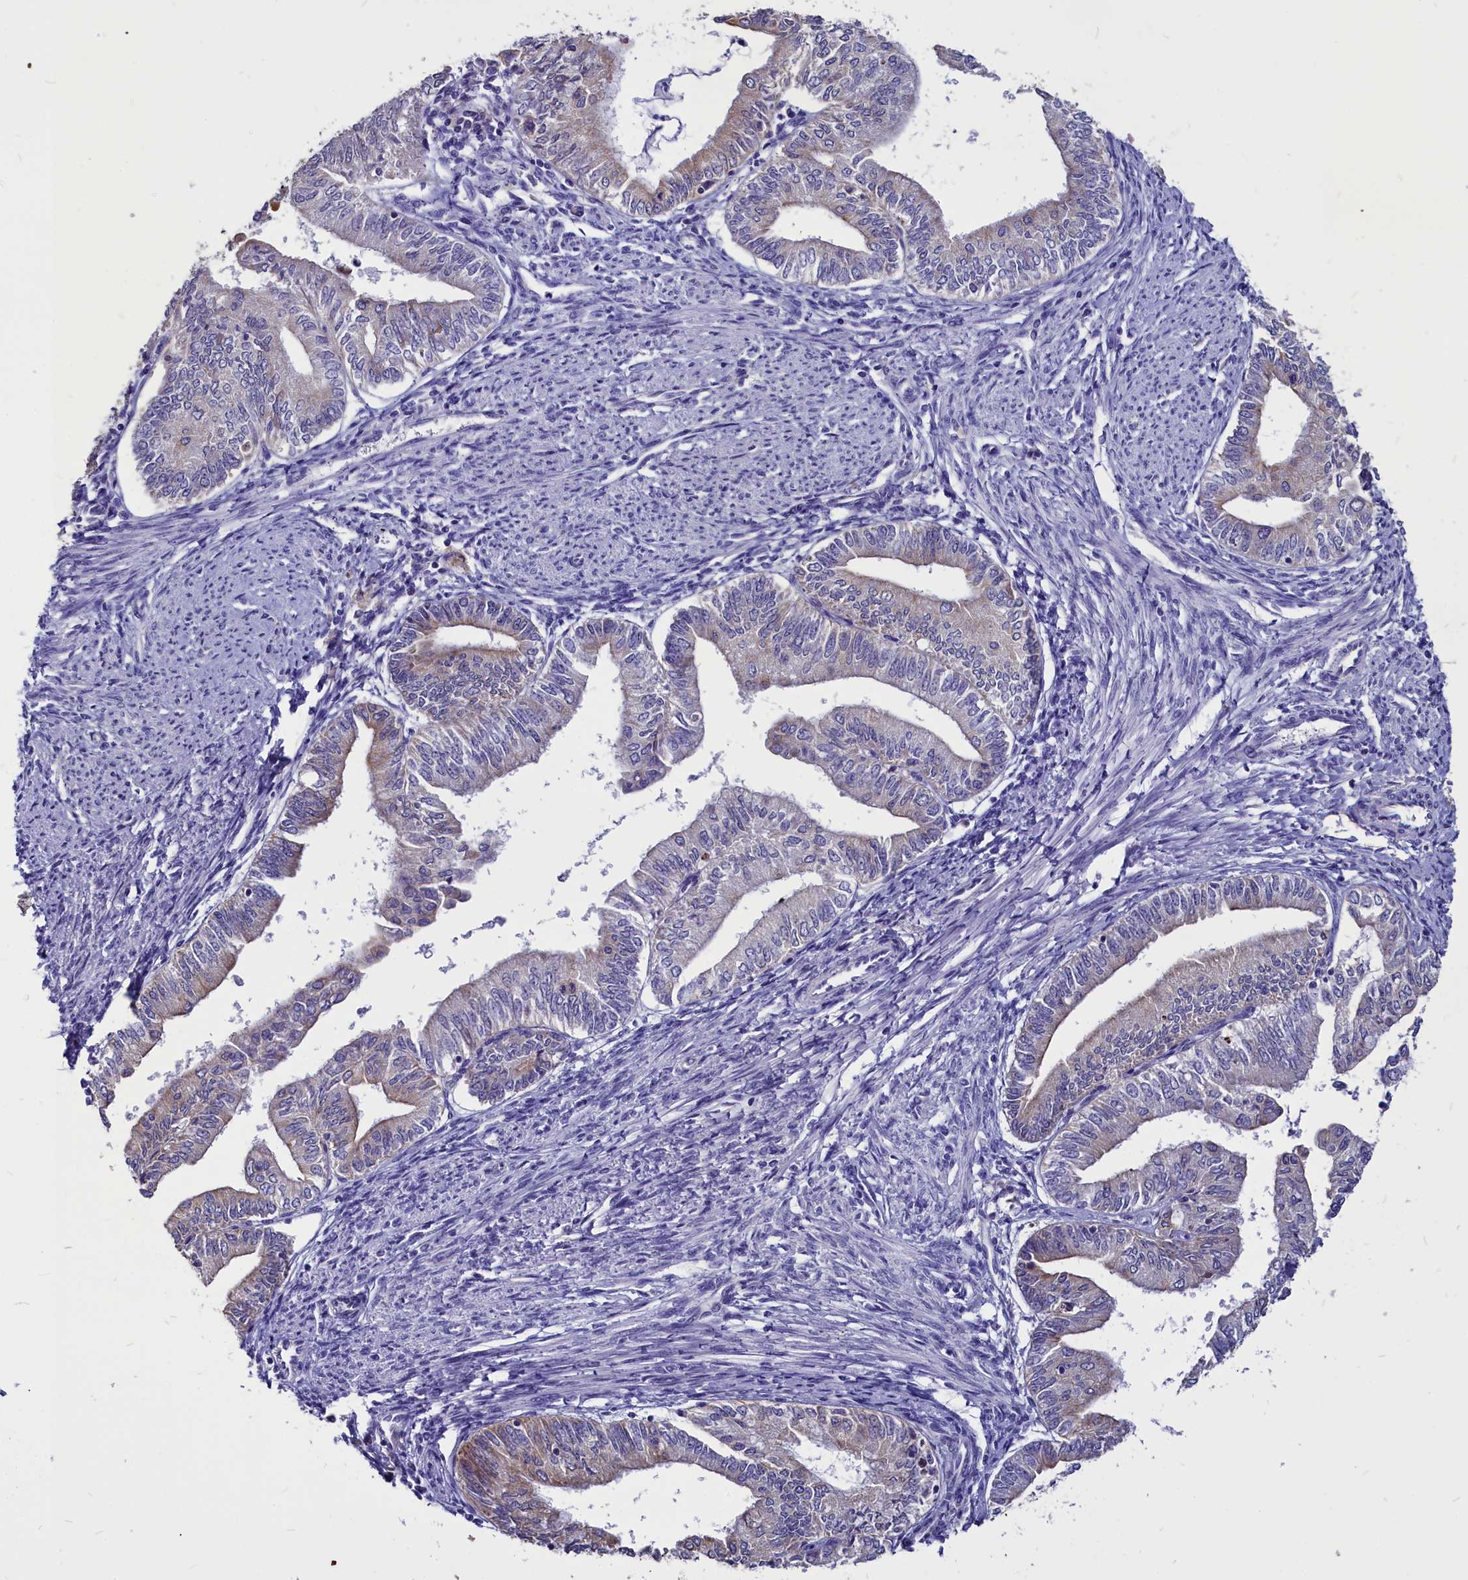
{"staining": {"intensity": "weak", "quantity": "<25%", "location": "cytoplasmic/membranous"}, "tissue": "endometrial cancer", "cell_type": "Tumor cells", "image_type": "cancer", "snomed": [{"axis": "morphology", "description": "Adenocarcinoma, NOS"}, {"axis": "topography", "description": "Endometrium"}], "caption": "Immunohistochemistry (IHC) micrograph of neoplastic tissue: endometrial cancer (adenocarcinoma) stained with DAB displays no significant protein expression in tumor cells.", "gene": "CEP170", "patient": {"sex": "female", "age": 66}}